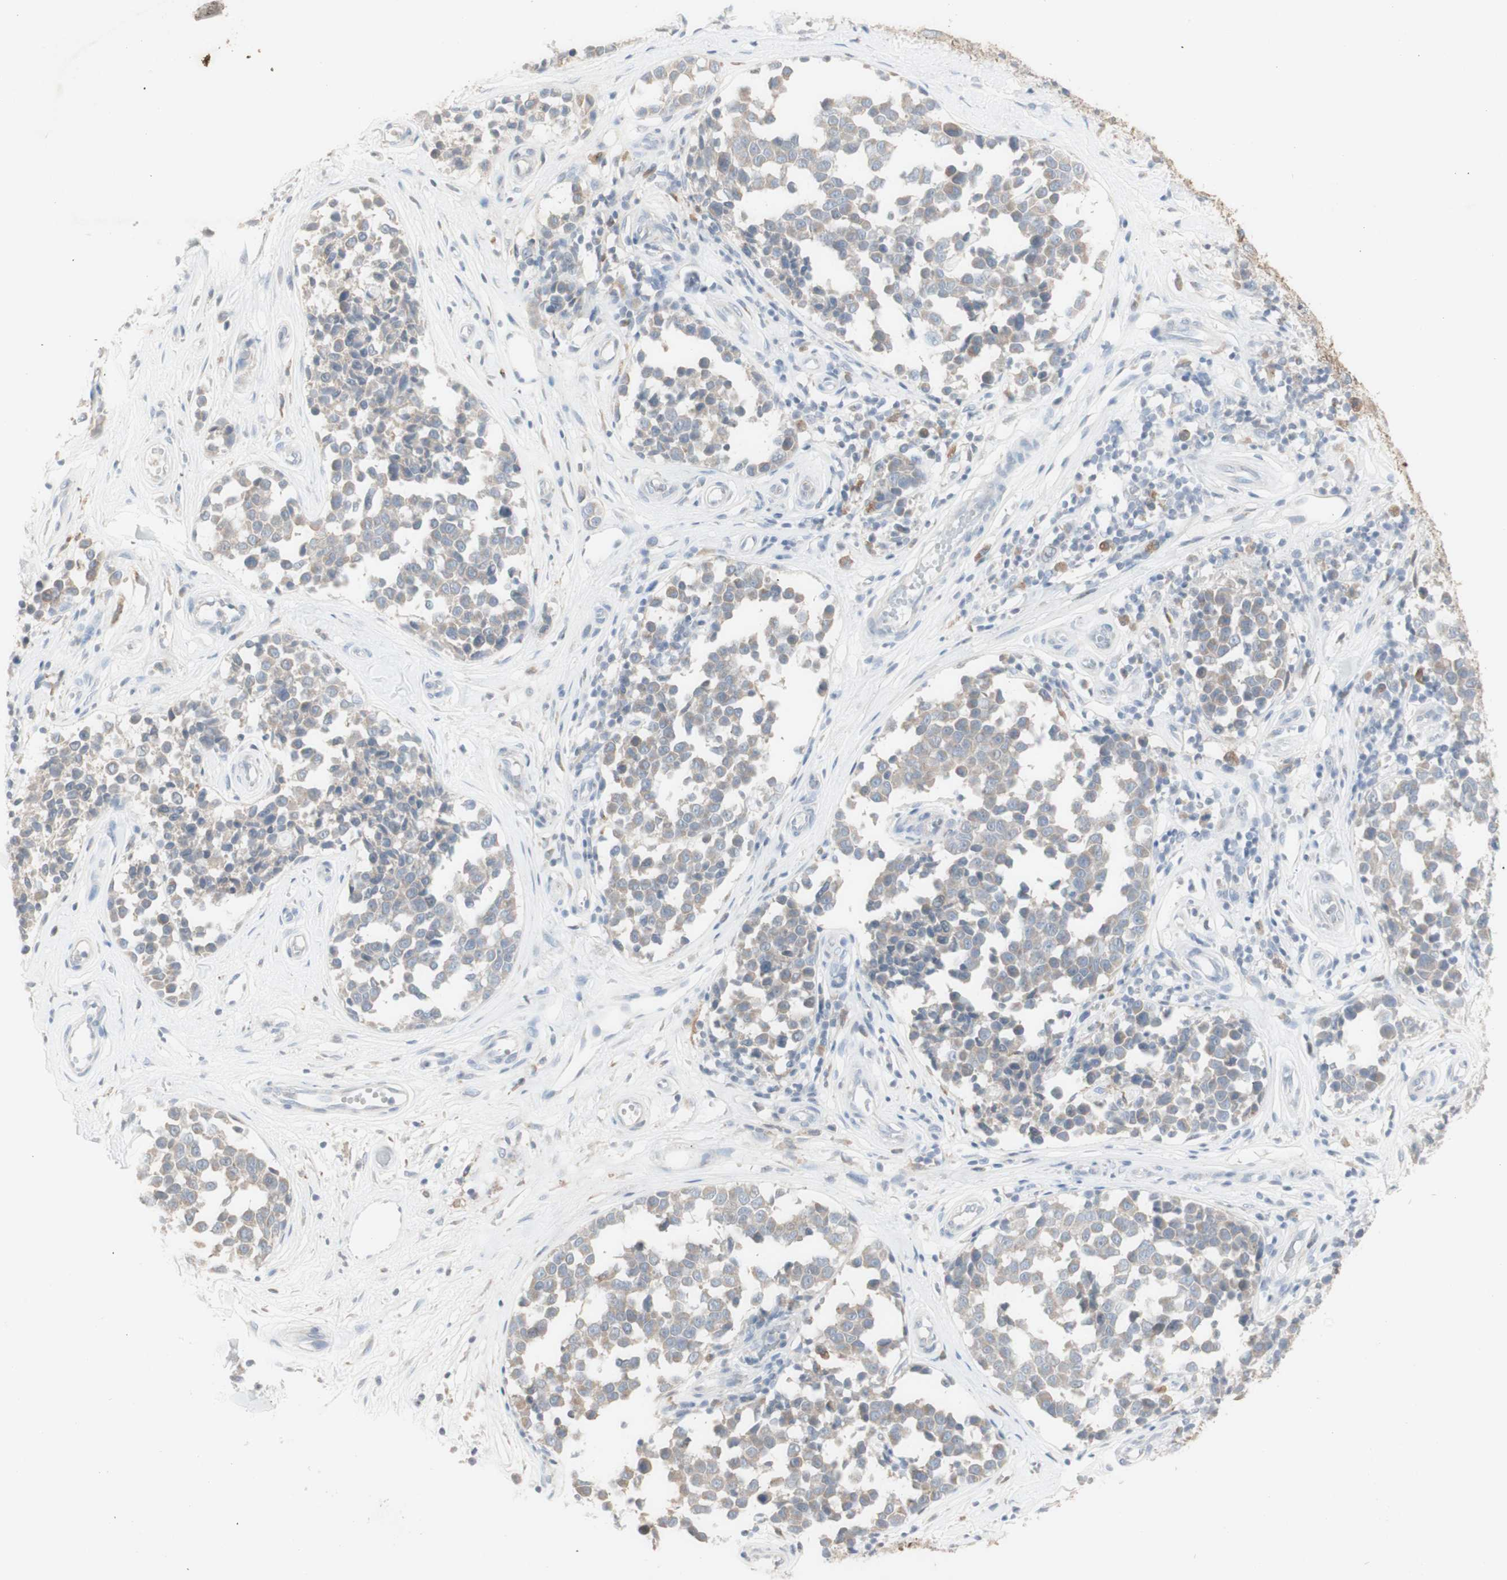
{"staining": {"intensity": "weak", "quantity": "<25%", "location": "cytoplasmic/membranous"}, "tissue": "melanoma", "cell_type": "Tumor cells", "image_type": "cancer", "snomed": [{"axis": "morphology", "description": "Malignant melanoma, NOS"}, {"axis": "topography", "description": "Skin"}], "caption": "An immunohistochemistry (IHC) photomicrograph of melanoma is shown. There is no staining in tumor cells of melanoma.", "gene": "ATP6V1B1", "patient": {"sex": "female", "age": 64}}